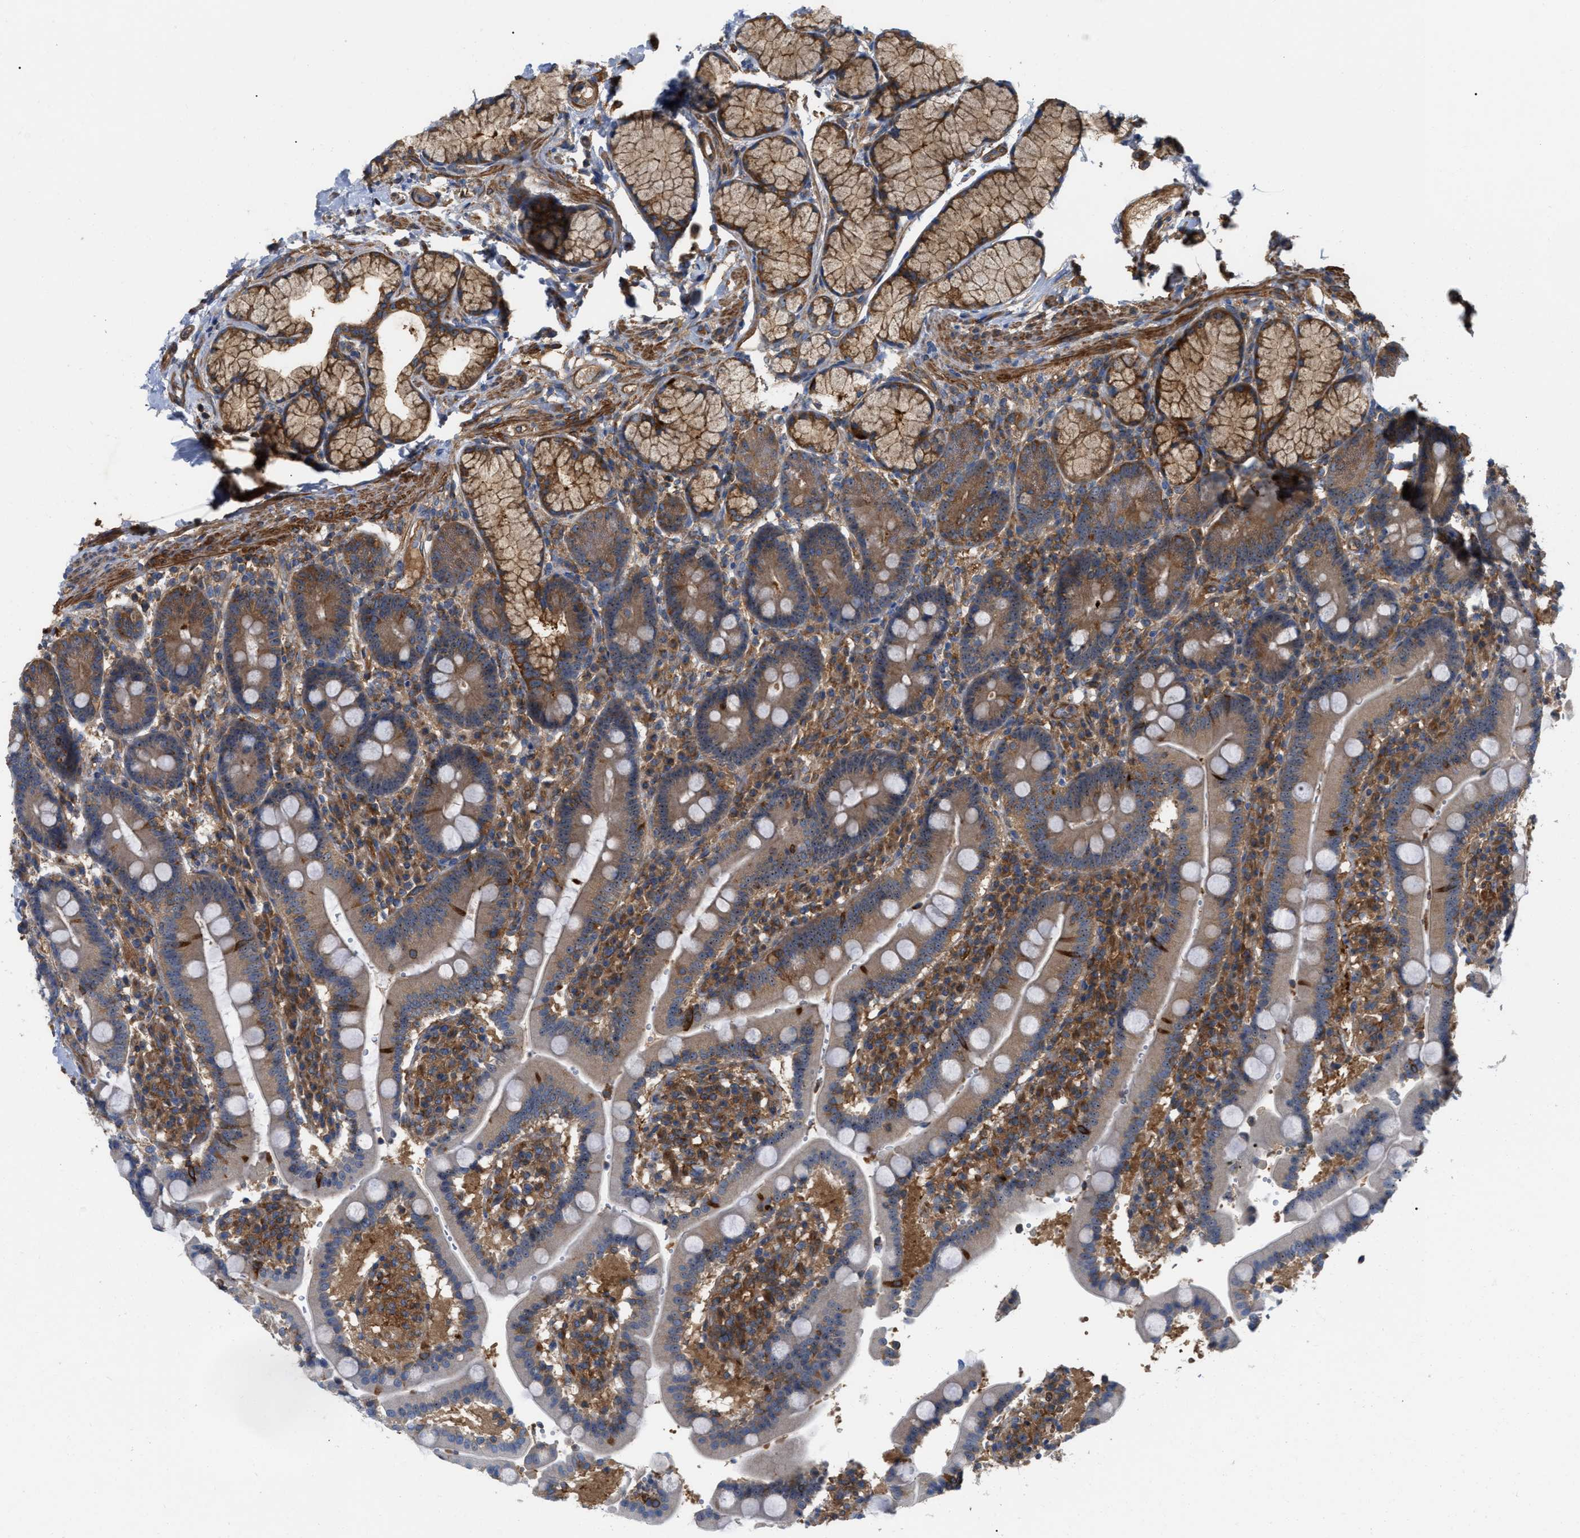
{"staining": {"intensity": "moderate", "quantity": "25%-75%", "location": "cytoplasmic/membranous"}, "tissue": "duodenum", "cell_type": "Glandular cells", "image_type": "normal", "snomed": [{"axis": "morphology", "description": "Normal tissue, NOS"}, {"axis": "topography", "description": "Small intestine, NOS"}], "caption": "Immunohistochemistry (IHC) micrograph of benign human duodenum stained for a protein (brown), which demonstrates medium levels of moderate cytoplasmic/membranous staining in approximately 25%-75% of glandular cells.", "gene": "RABEP1", "patient": {"sex": "female", "age": 71}}